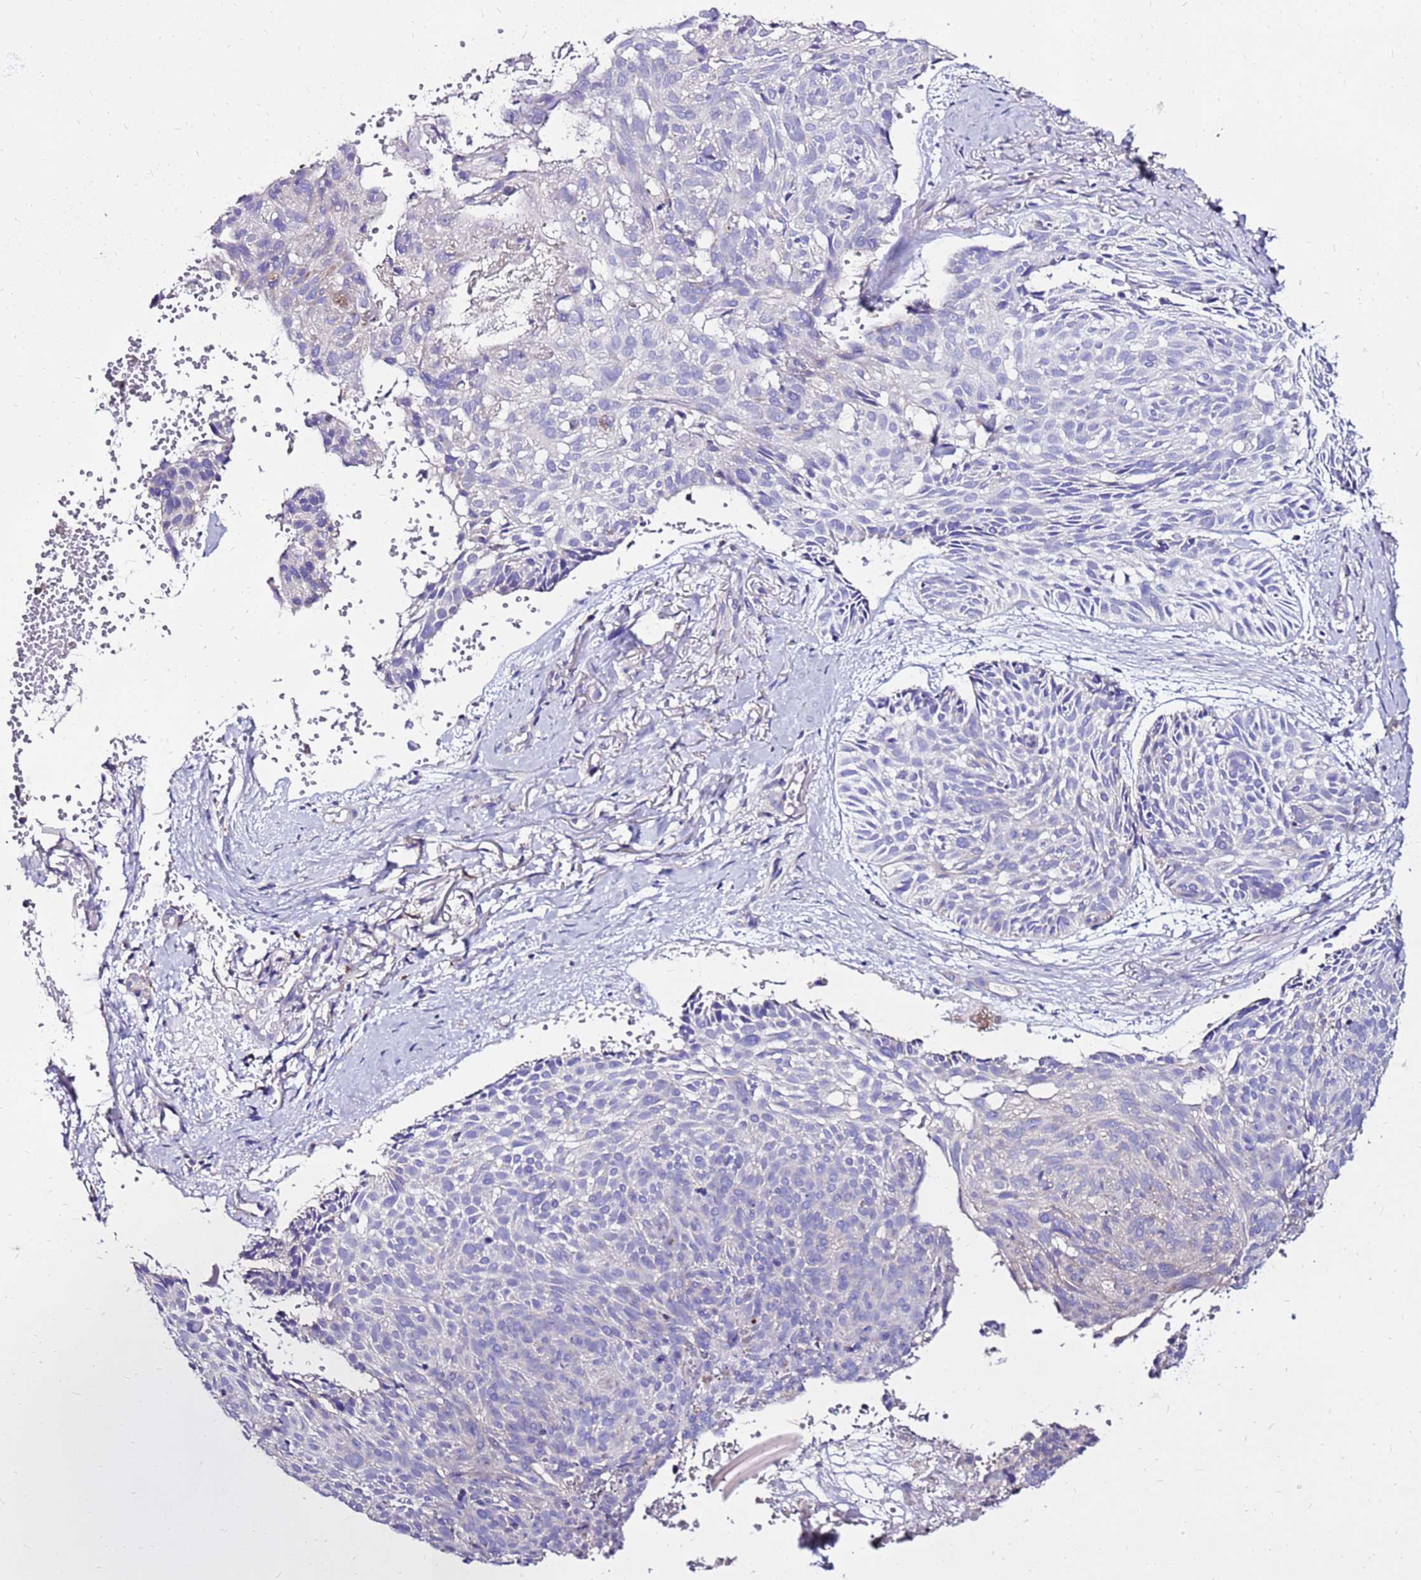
{"staining": {"intensity": "negative", "quantity": "none", "location": "none"}, "tissue": "skin cancer", "cell_type": "Tumor cells", "image_type": "cancer", "snomed": [{"axis": "morphology", "description": "Normal tissue, NOS"}, {"axis": "morphology", "description": "Basal cell carcinoma"}, {"axis": "topography", "description": "Skin"}], "caption": "A photomicrograph of skin cancer stained for a protein reveals no brown staining in tumor cells. (DAB (3,3'-diaminobenzidine) immunohistochemistry visualized using brightfield microscopy, high magnification).", "gene": "TMEM106C", "patient": {"sex": "male", "age": 66}}